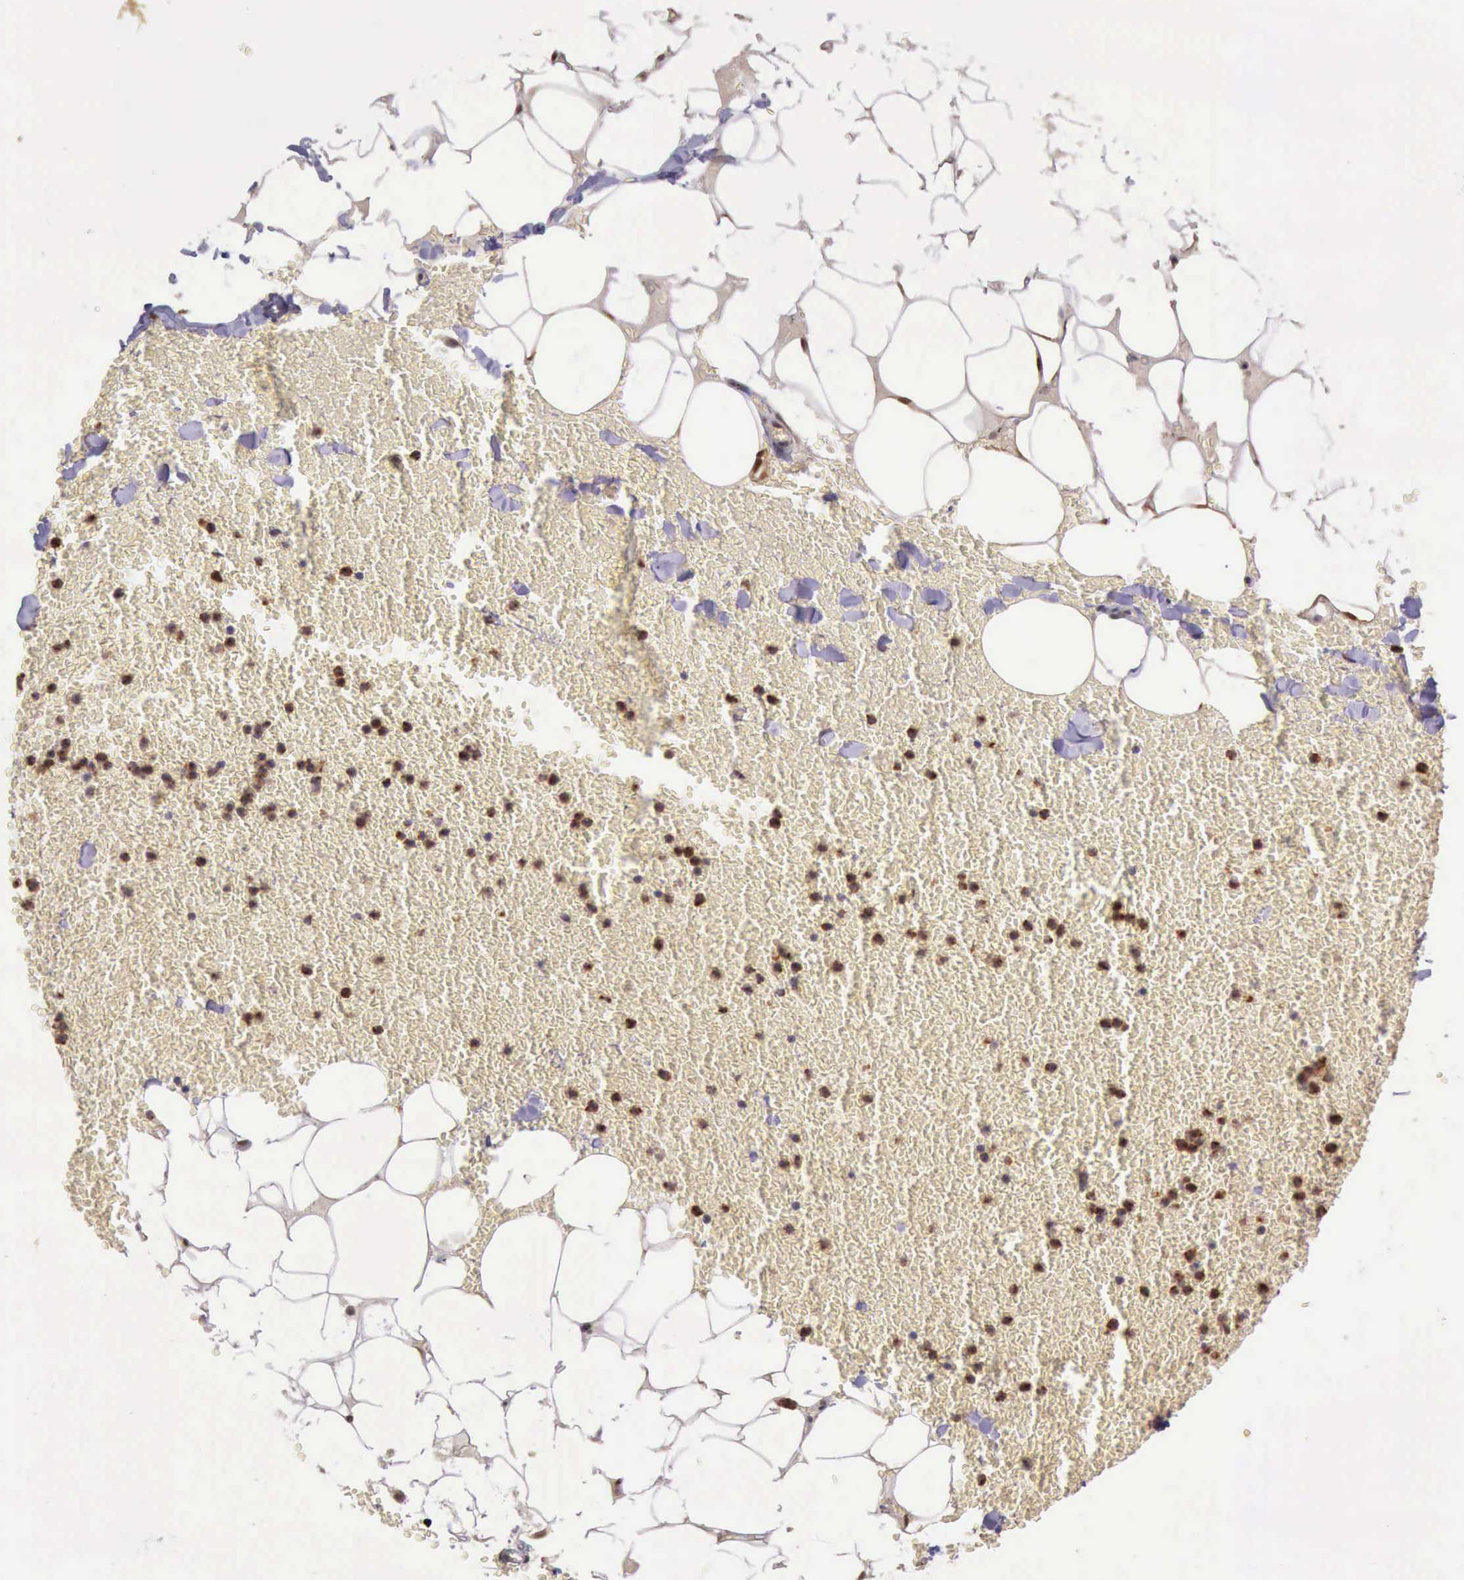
{"staining": {"intensity": "weak", "quantity": ">75%", "location": "cytoplasmic/membranous"}, "tissue": "adipose tissue", "cell_type": "Adipocytes", "image_type": "normal", "snomed": [{"axis": "morphology", "description": "Normal tissue, NOS"}, {"axis": "morphology", "description": "Inflammation, NOS"}, {"axis": "topography", "description": "Lymph node"}, {"axis": "topography", "description": "Peripheral nerve tissue"}], "caption": "Adipose tissue stained with DAB (3,3'-diaminobenzidine) immunohistochemistry (IHC) shows low levels of weak cytoplasmic/membranous expression in approximately >75% of adipocytes. (Brightfield microscopy of DAB IHC at high magnification).", "gene": "ARMCX3", "patient": {"sex": "male", "age": 52}}